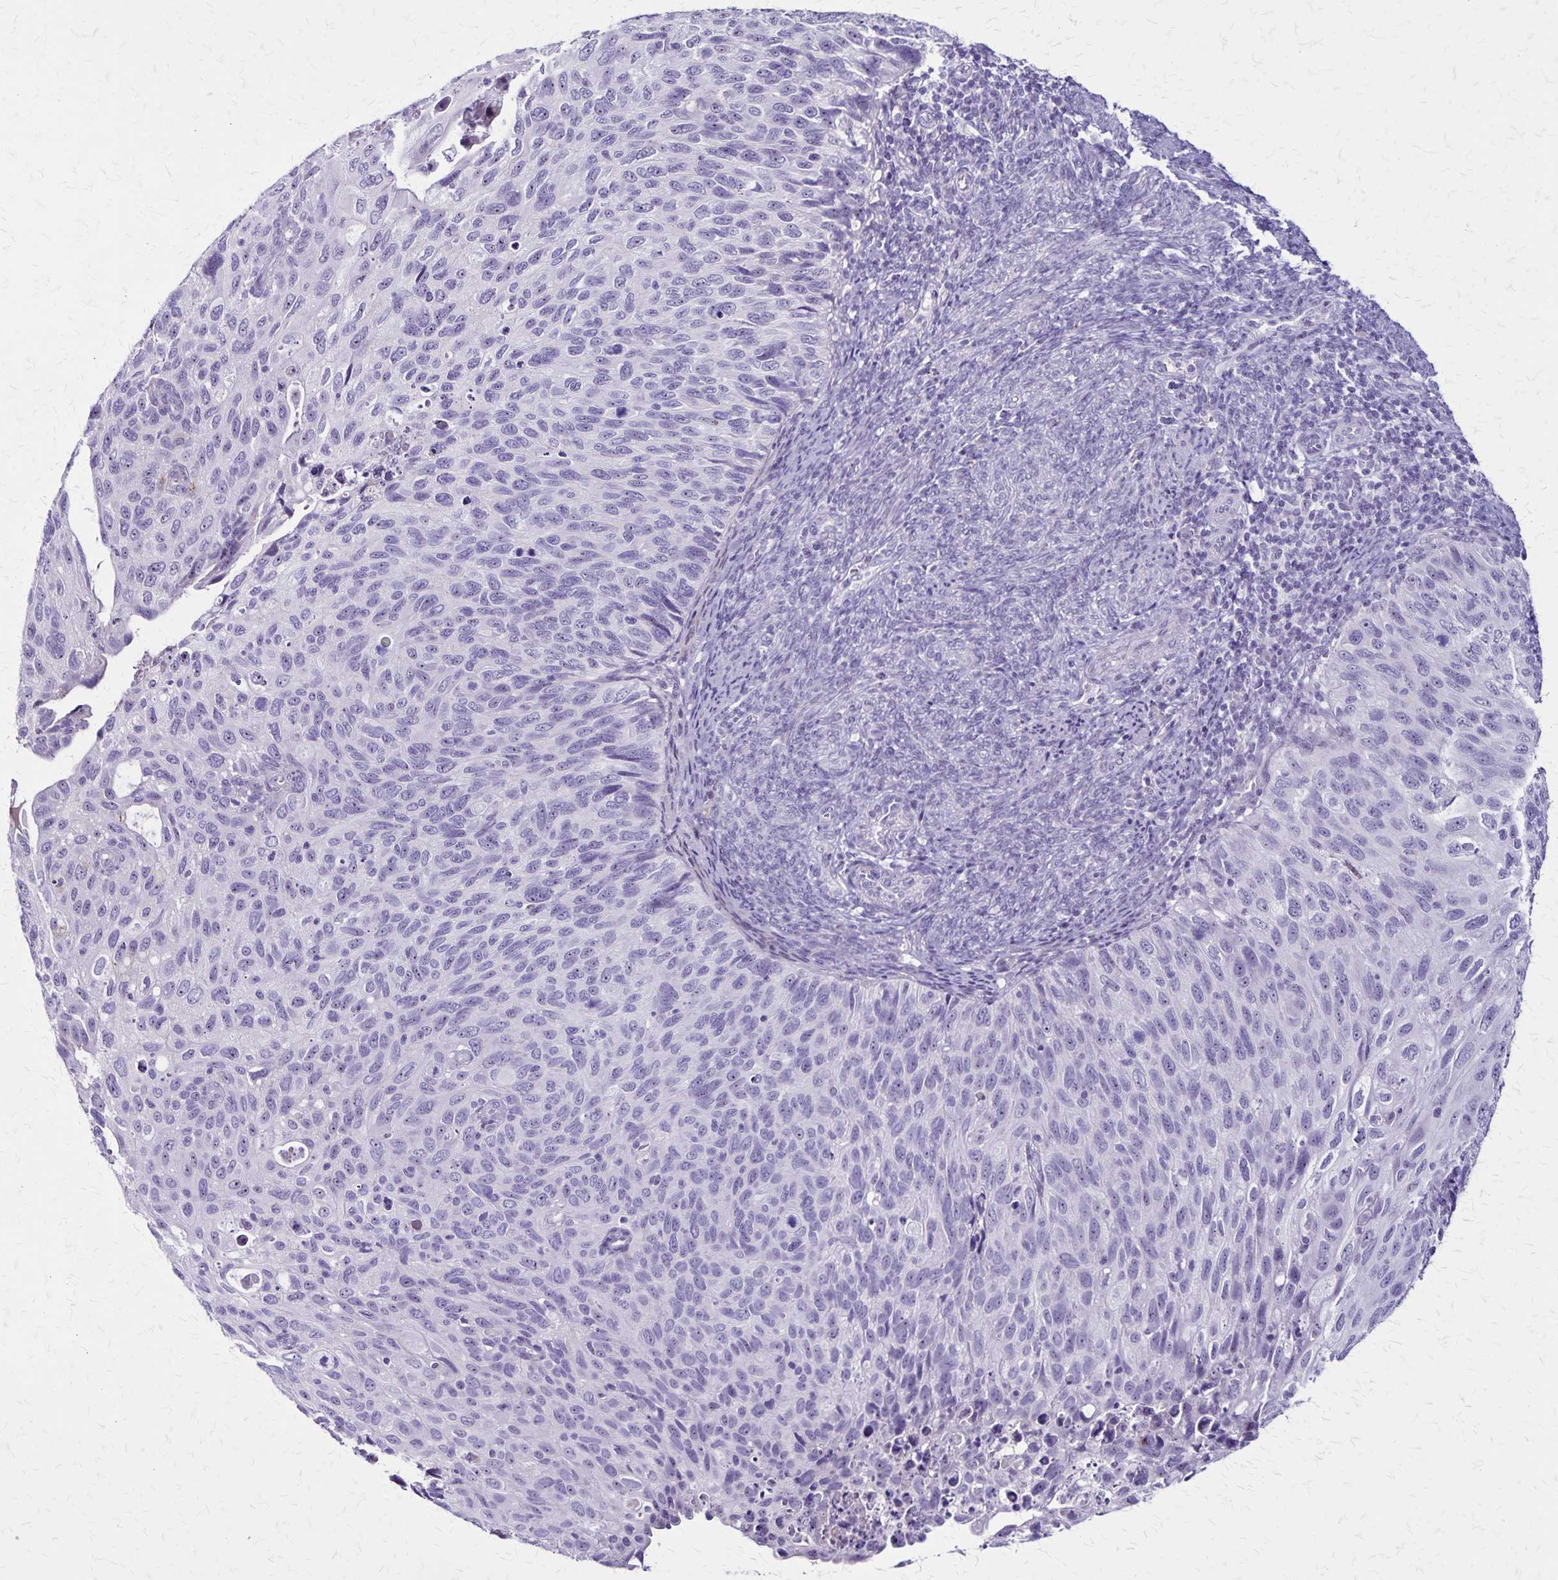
{"staining": {"intensity": "negative", "quantity": "none", "location": "none"}, "tissue": "cervical cancer", "cell_type": "Tumor cells", "image_type": "cancer", "snomed": [{"axis": "morphology", "description": "Squamous cell carcinoma, NOS"}, {"axis": "topography", "description": "Cervix"}], "caption": "Histopathology image shows no protein positivity in tumor cells of cervical cancer tissue.", "gene": "OR51B5", "patient": {"sex": "female", "age": 70}}